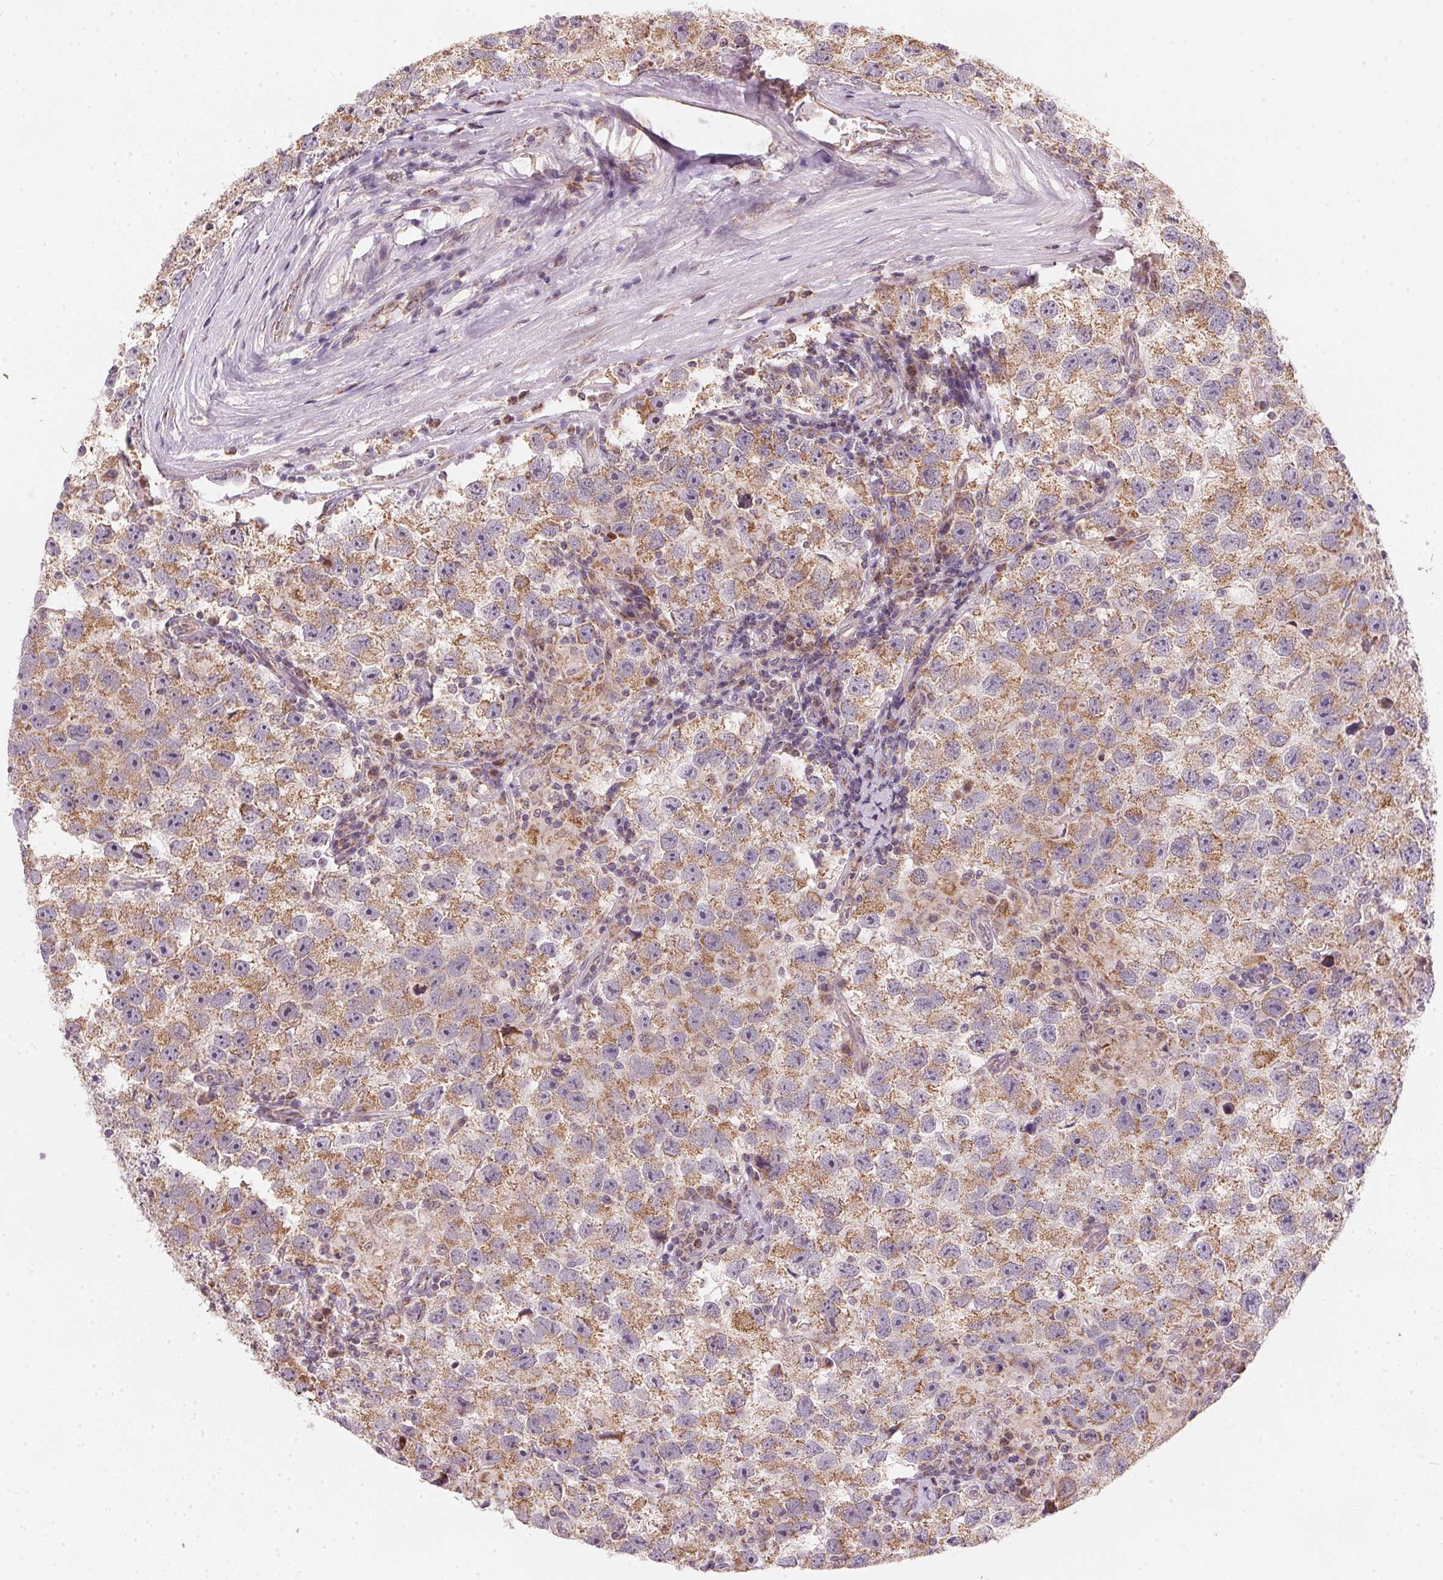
{"staining": {"intensity": "moderate", "quantity": ">75%", "location": "cytoplasmic/membranous"}, "tissue": "testis cancer", "cell_type": "Tumor cells", "image_type": "cancer", "snomed": [{"axis": "morphology", "description": "Seminoma, NOS"}, {"axis": "topography", "description": "Testis"}], "caption": "The immunohistochemical stain labels moderate cytoplasmic/membranous staining in tumor cells of testis cancer (seminoma) tissue.", "gene": "COQ7", "patient": {"sex": "male", "age": 26}}